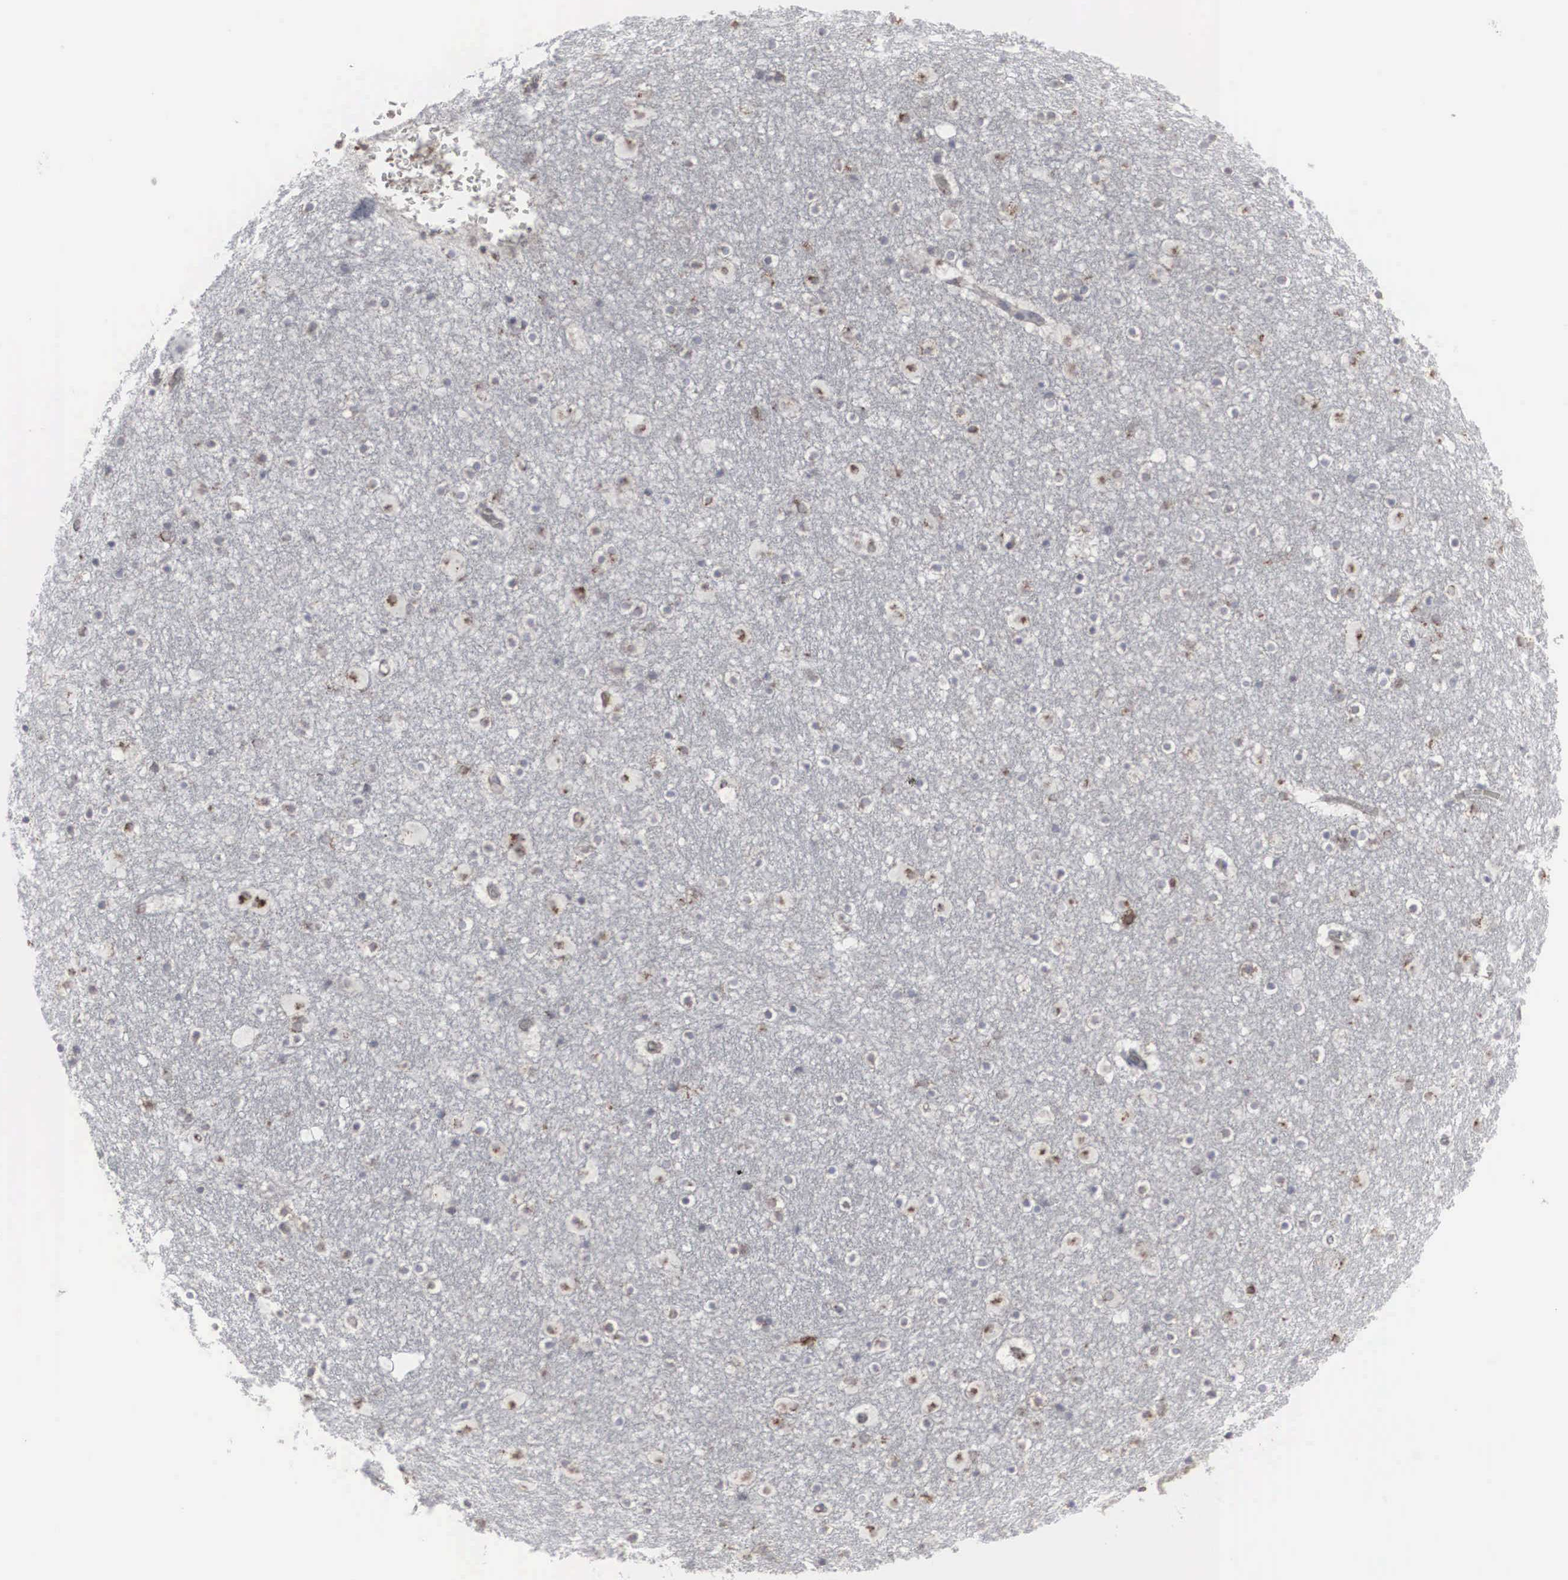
{"staining": {"intensity": "weak", "quantity": "25%-75%", "location": "cytoplasmic/membranous"}, "tissue": "caudate", "cell_type": "Glial cells", "image_type": "normal", "snomed": [{"axis": "morphology", "description": "Normal tissue, NOS"}, {"axis": "topography", "description": "Lateral ventricle wall"}], "caption": "IHC staining of normal caudate, which demonstrates low levels of weak cytoplasmic/membranous expression in approximately 25%-75% of glial cells indicating weak cytoplasmic/membranous protein staining. The staining was performed using DAB (3,3'-diaminobenzidine) (brown) for protein detection and nuclei were counterstained in hematoxylin (blue).", "gene": "CTAGE15", "patient": {"sex": "male", "age": 45}}